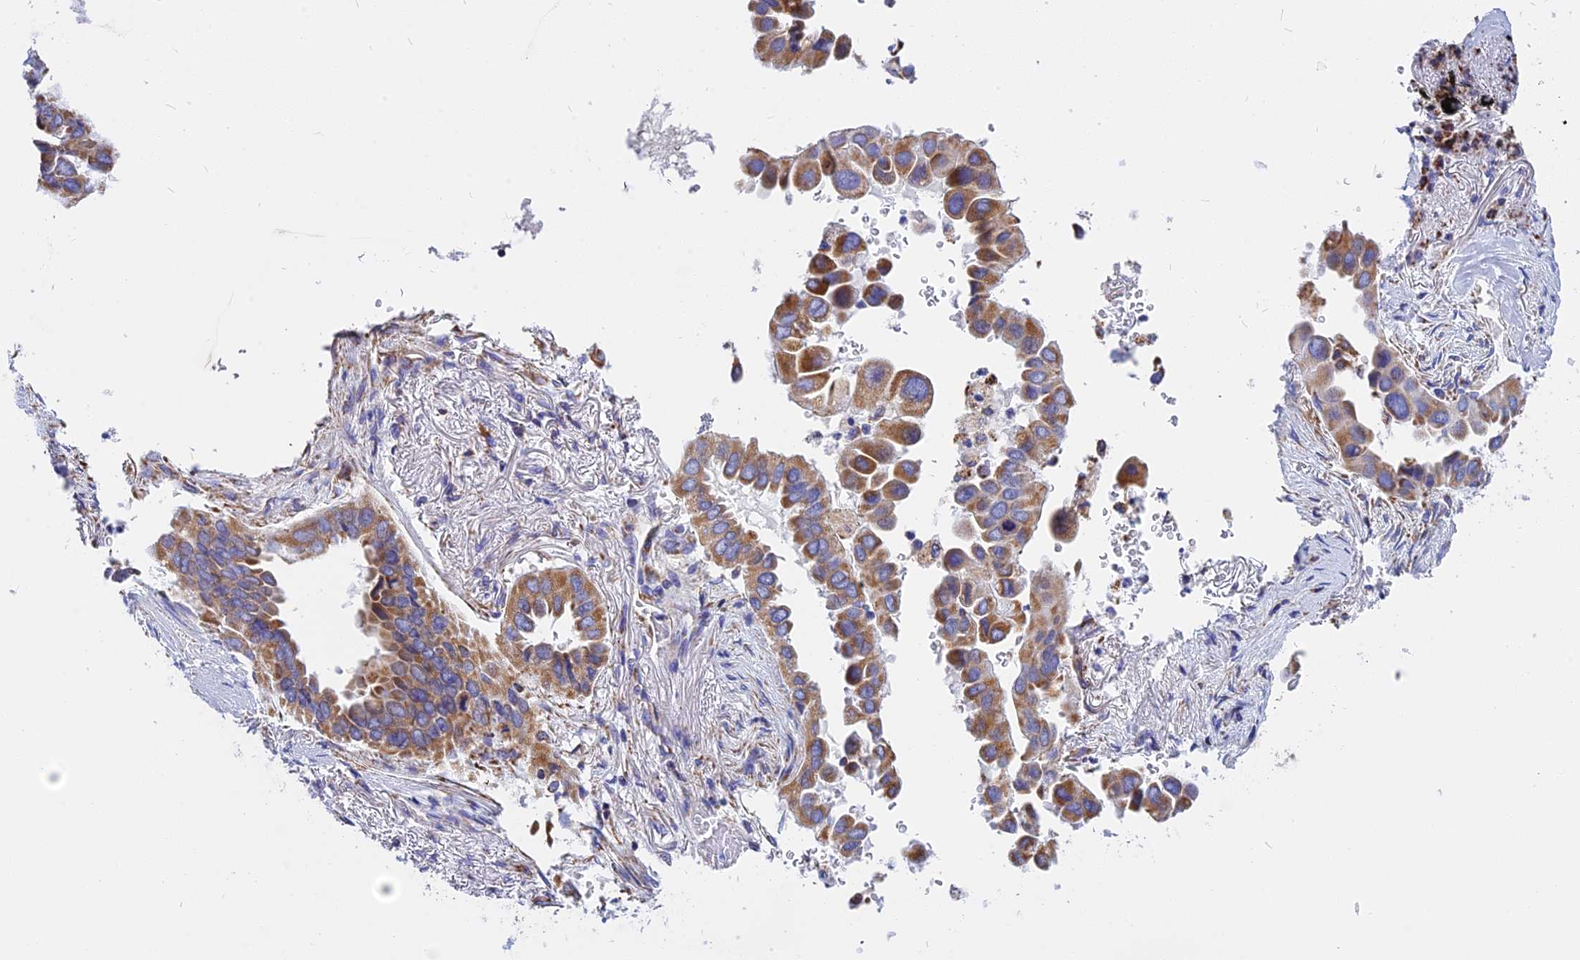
{"staining": {"intensity": "moderate", "quantity": ">75%", "location": "cytoplasmic/membranous"}, "tissue": "lung cancer", "cell_type": "Tumor cells", "image_type": "cancer", "snomed": [{"axis": "morphology", "description": "Adenocarcinoma, NOS"}, {"axis": "topography", "description": "Lung"}], "caption": "Immunohistochemistry (DAB) staining of human lung cancer displays moderate cytoplasmic/membranous protein staining in approximately >75% of tumor cells.", "gene": "VDAC2", "patient": {"sex": "female", "age": 76}}